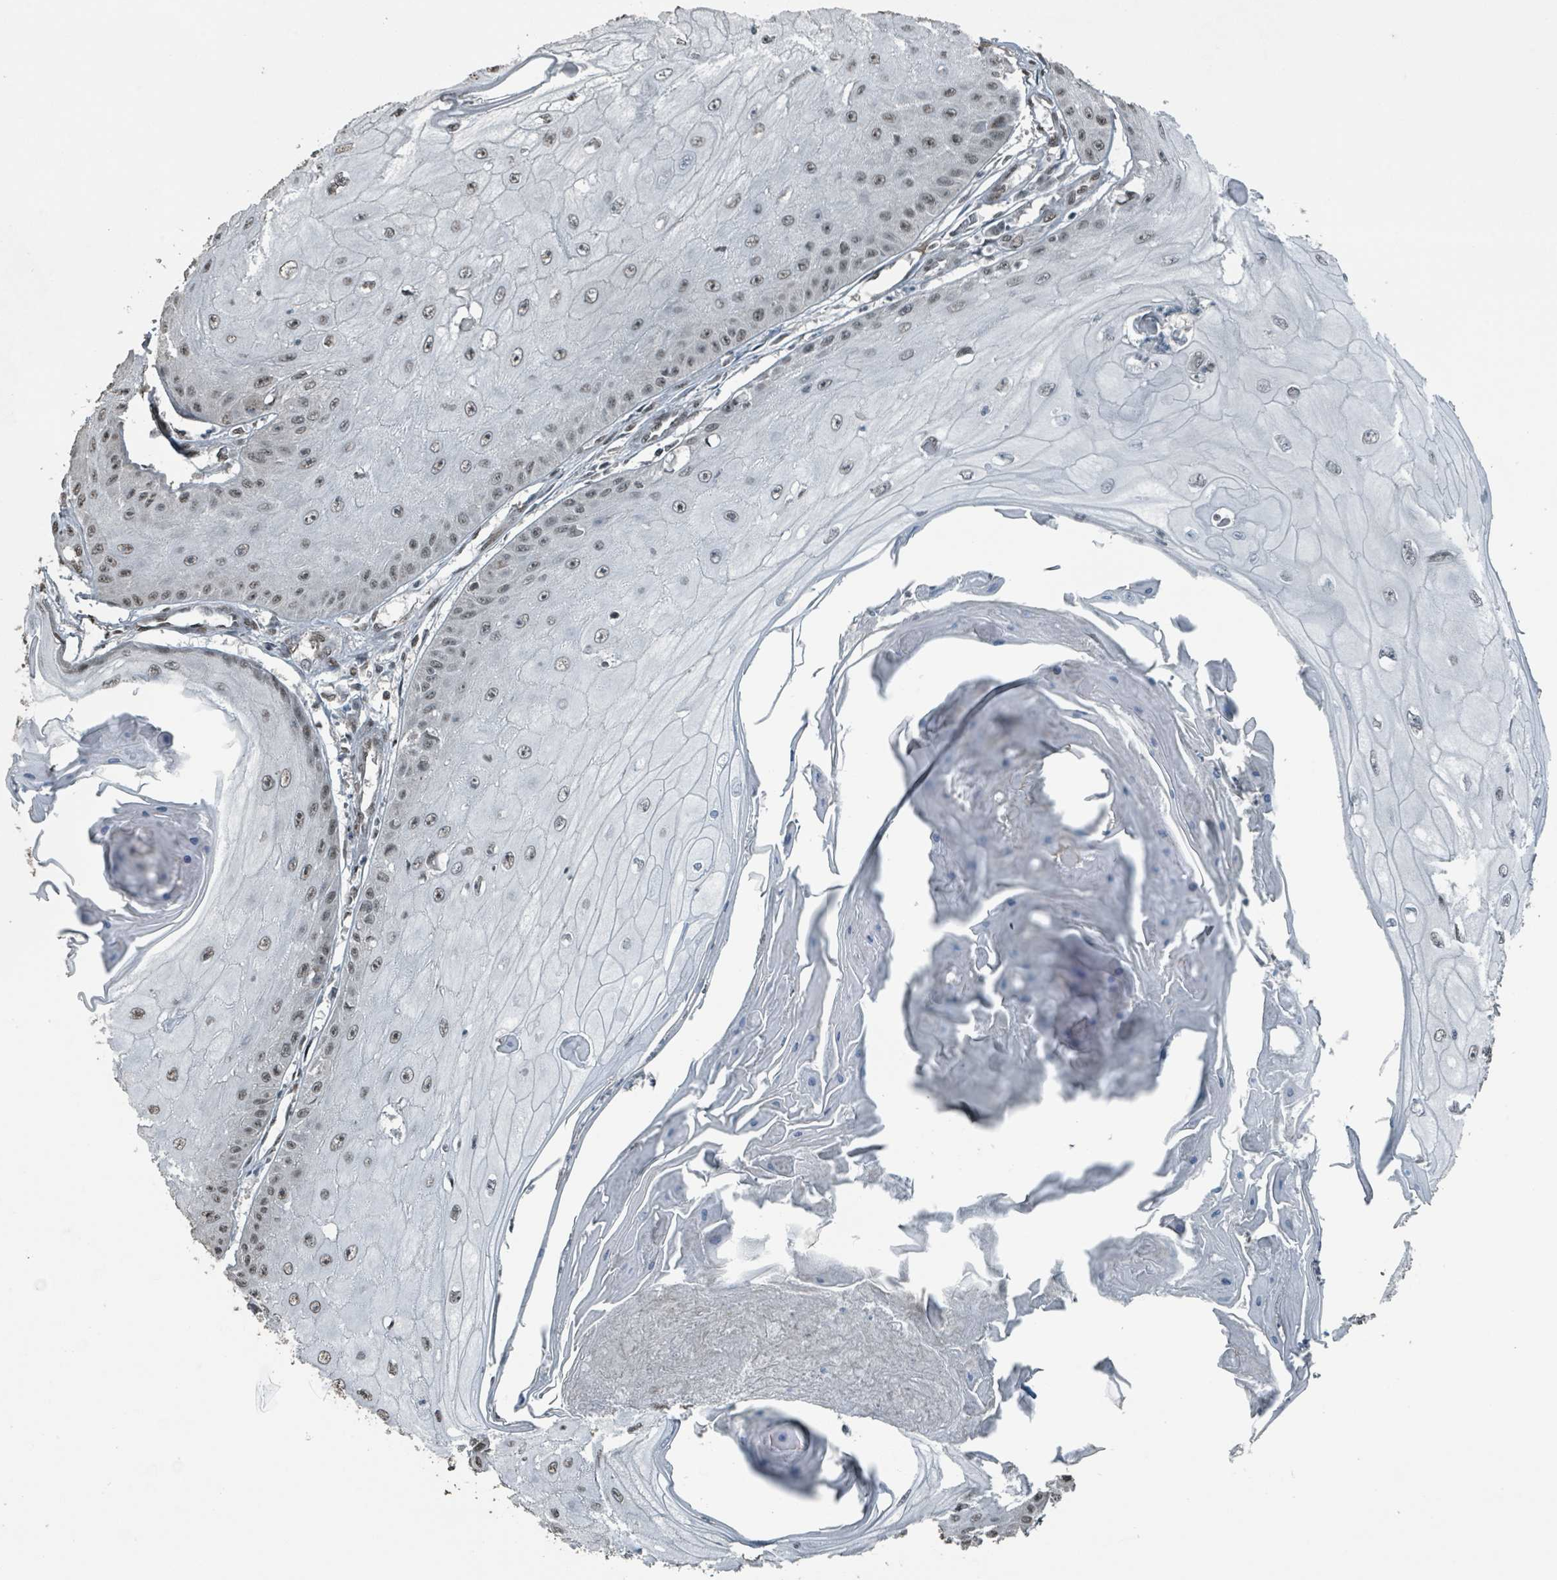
{"staining": {"intensity": "weak", "quantity": ">75%", "location": "nuclear"}, "tissue": "skin cancer", "cell_type": "Tumor cells", "image_type": "cancer", "snomed": [{"axis": "morphology", "description": "Squamous cell carcinoma, NOS"}, {"axis": "topography", "description": "Skin"}], "caption": "This is a histology image of immunohistochemistry staining of skin cancer, which shows weak expression in the nuclear of tumor cells.", "gene": "PHIP", "patient": {"sex": "male", "age": 70}}